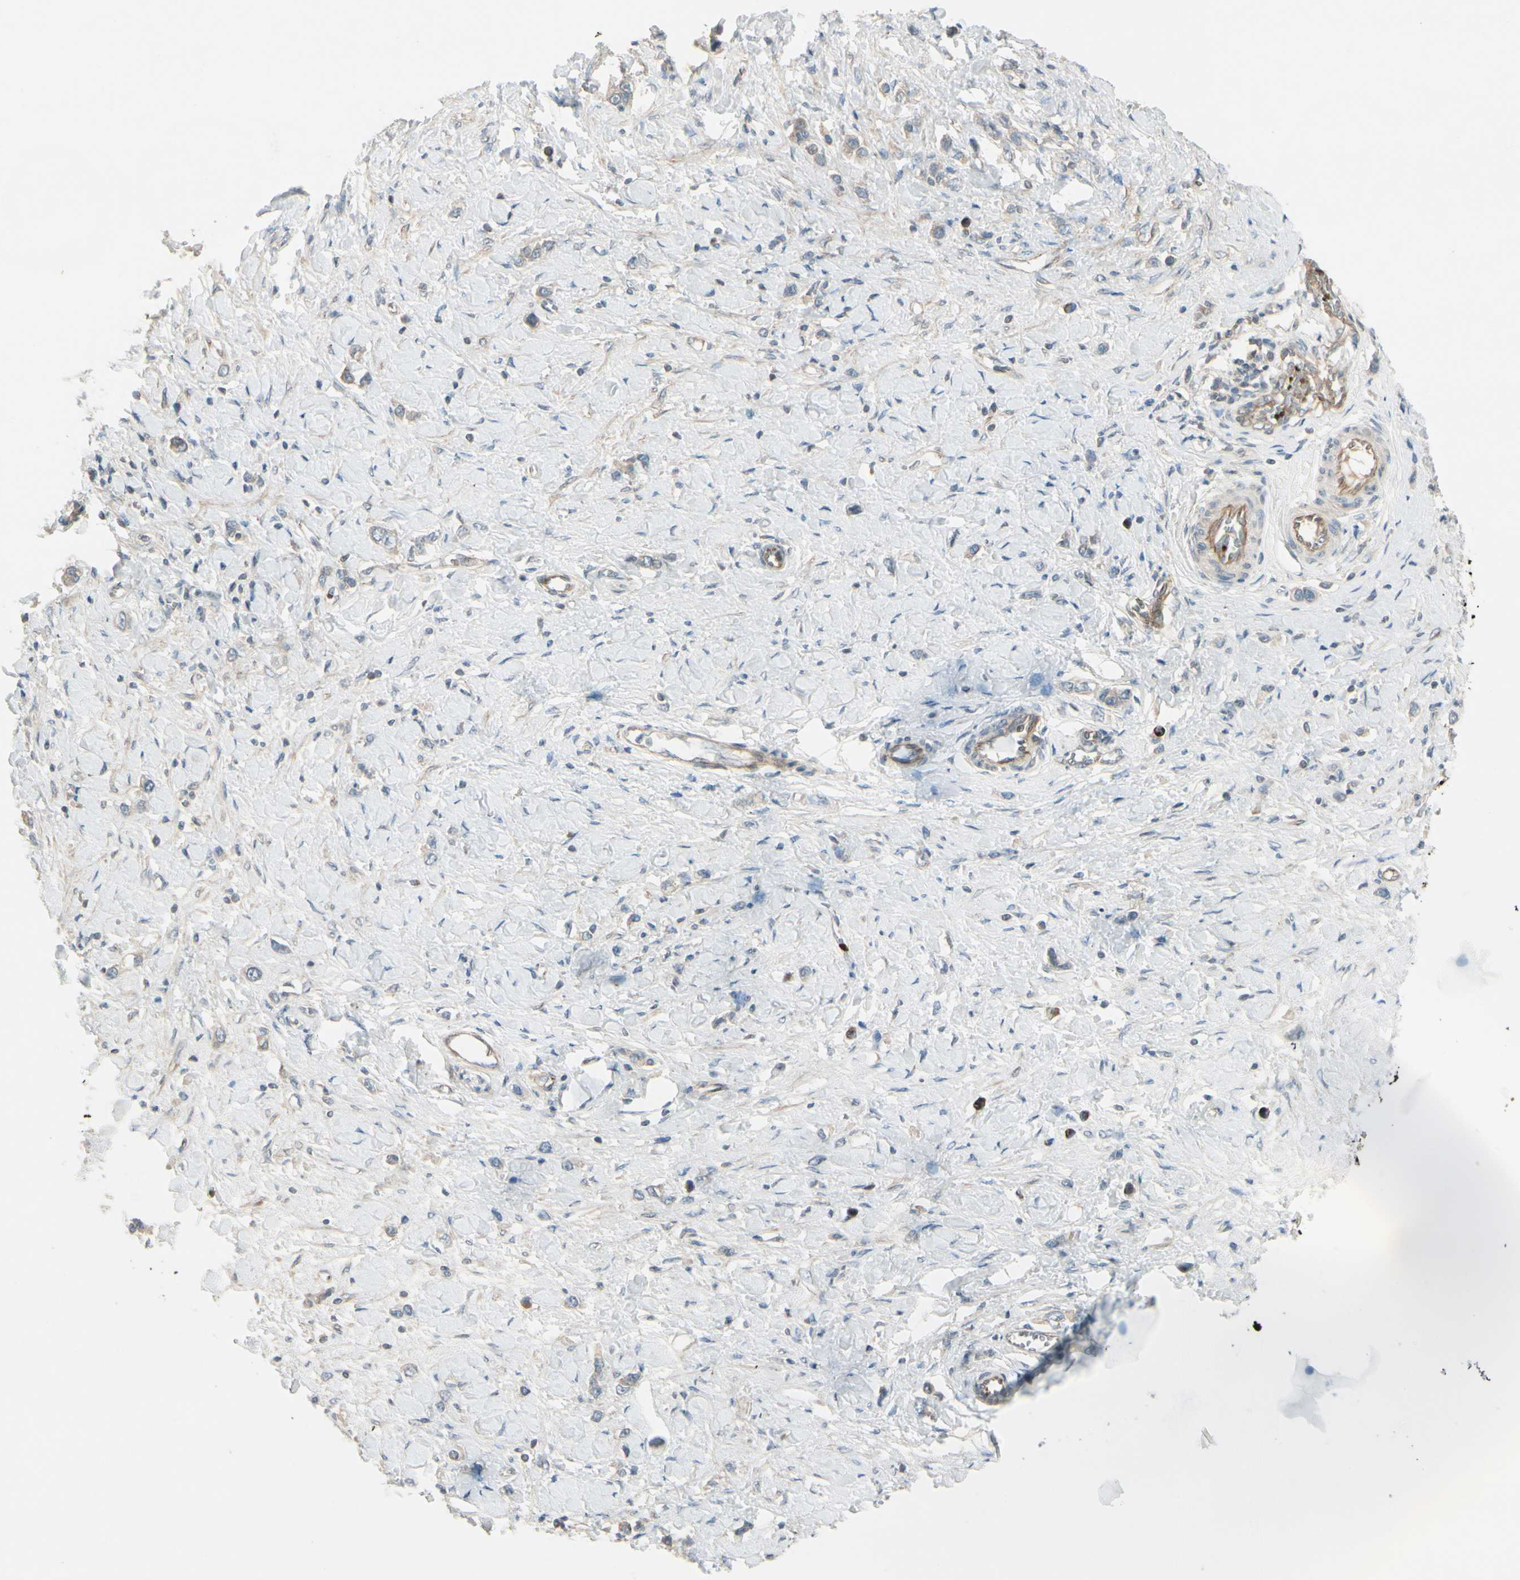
{"staining": {"intensity": "weak", "quantity": ">75%", "location": "cytoplasmic/membranous"}, "tissue": "stomach cancer", "cell_type": "Tumor cells", "image_type": "cancer", "snomed": [{"axis": "morphology", "description": "Normal tissue, NOS"}, {"axis": "morphology", "description": "Adenocarcinoma, NOS"}, {"axis": "topography", "description": "Stomach, upper"}, {"axis": "topography", "description": "Stomach"}], "caption": "Weak cytoplasmic/membranous expression is present in approximately >75% of tumor cells in adenocarcinoma (stomach).", "gene": "PPP3CB", "patient": {"sex": "female", "age": 65}}